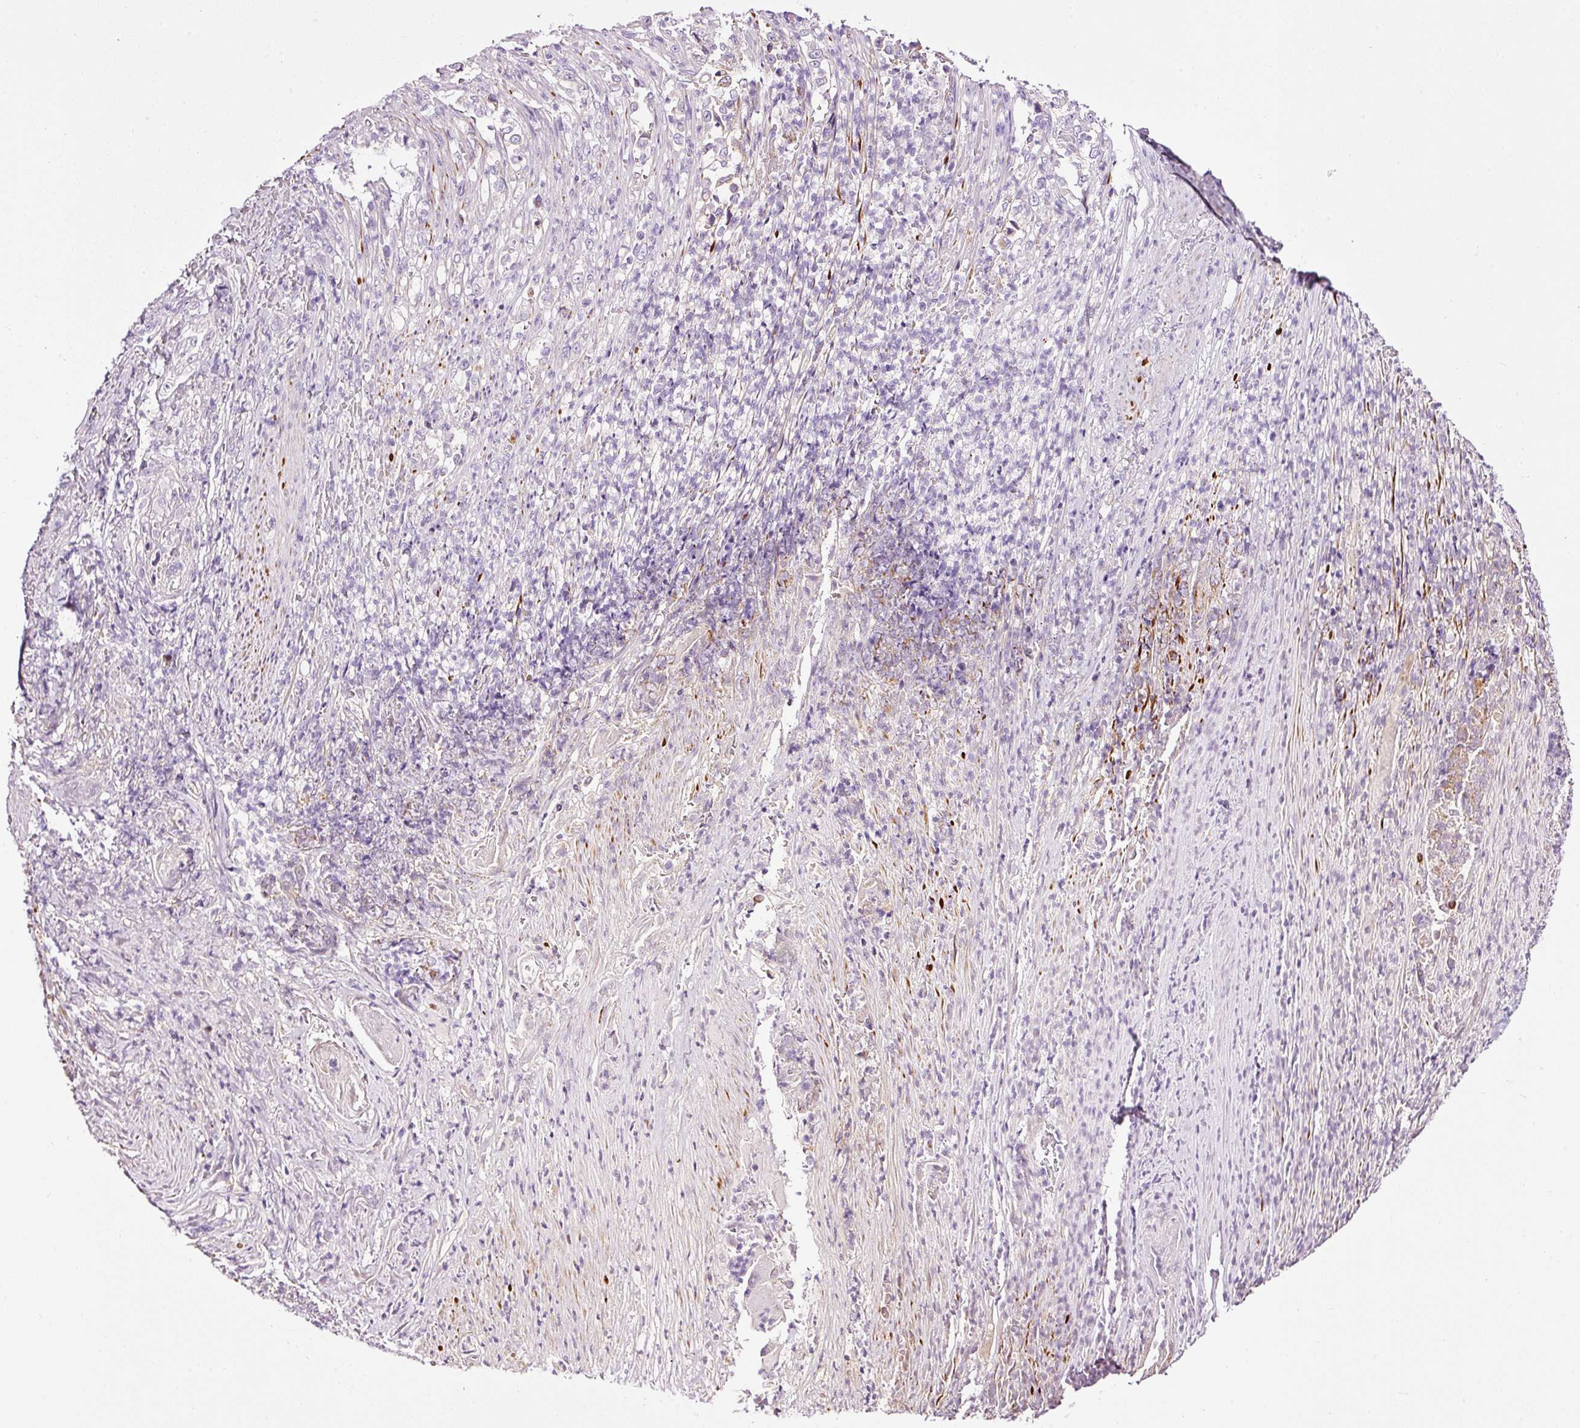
{"staining": {"intensity": "strong", "quantity": "<25%", "location": "cytoplasmic/membranous"}, "tissue": "stomach cancer", "cell_type": "Tumor cells", "image_type": "cancer", "snomed": [{"axis": "morphology", "description": "Normal tissue, NOS"}, {"axis": "morphology", "description": "Adenocarcinoma, NOS"}, {"axis": "topography", "description": "Stomach"}], "caption": "Immunohistochemistry (IHC) of human stomach cancer demonstrates medium levels of strong cytoplasmic/membranous staining in approximately <25% of tumor cells.", "gene": "PAM", "patient": {"sex": "female", "age": 79}}